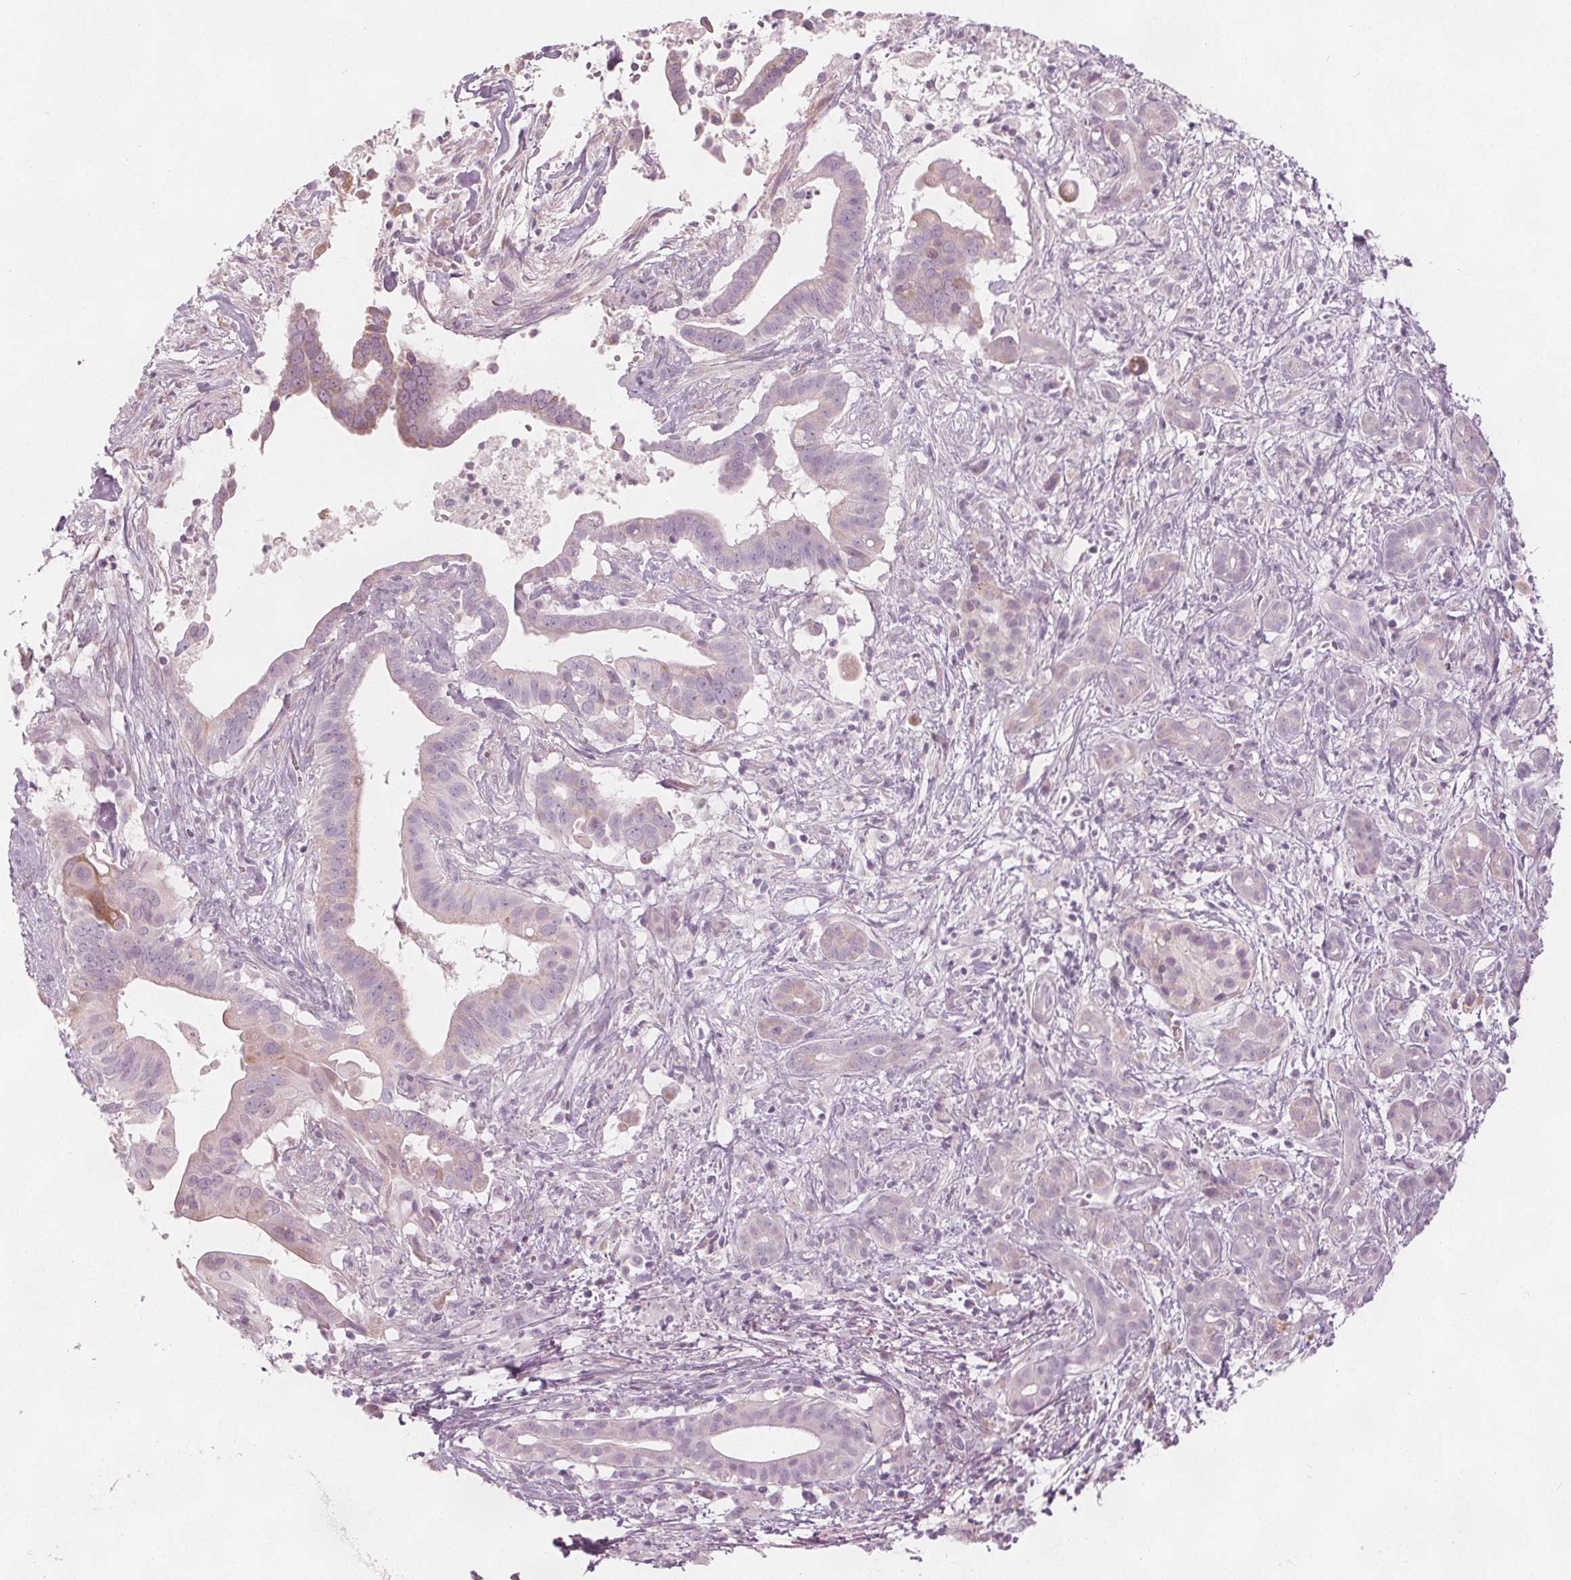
{"staining": {"intensity": "negative", "quantity": "none", "location": "none"}, "tissue": "pancreatic cancer", "cell_type": "Tumor cells", "image_type": "cancer", "snomed": [{"axis": "morphology", "description": "Adenocarcinoma, NOS"}, {"axis": "topography", "description": "Pancreas"}], "caption": "DAB immunohistochemical staining of human pancreatic cancer (adenocarcinoma) shows no significant staining in tumor cells.", "gene": "BRSK1", "patient": {"sex": "male", "age": 61}}